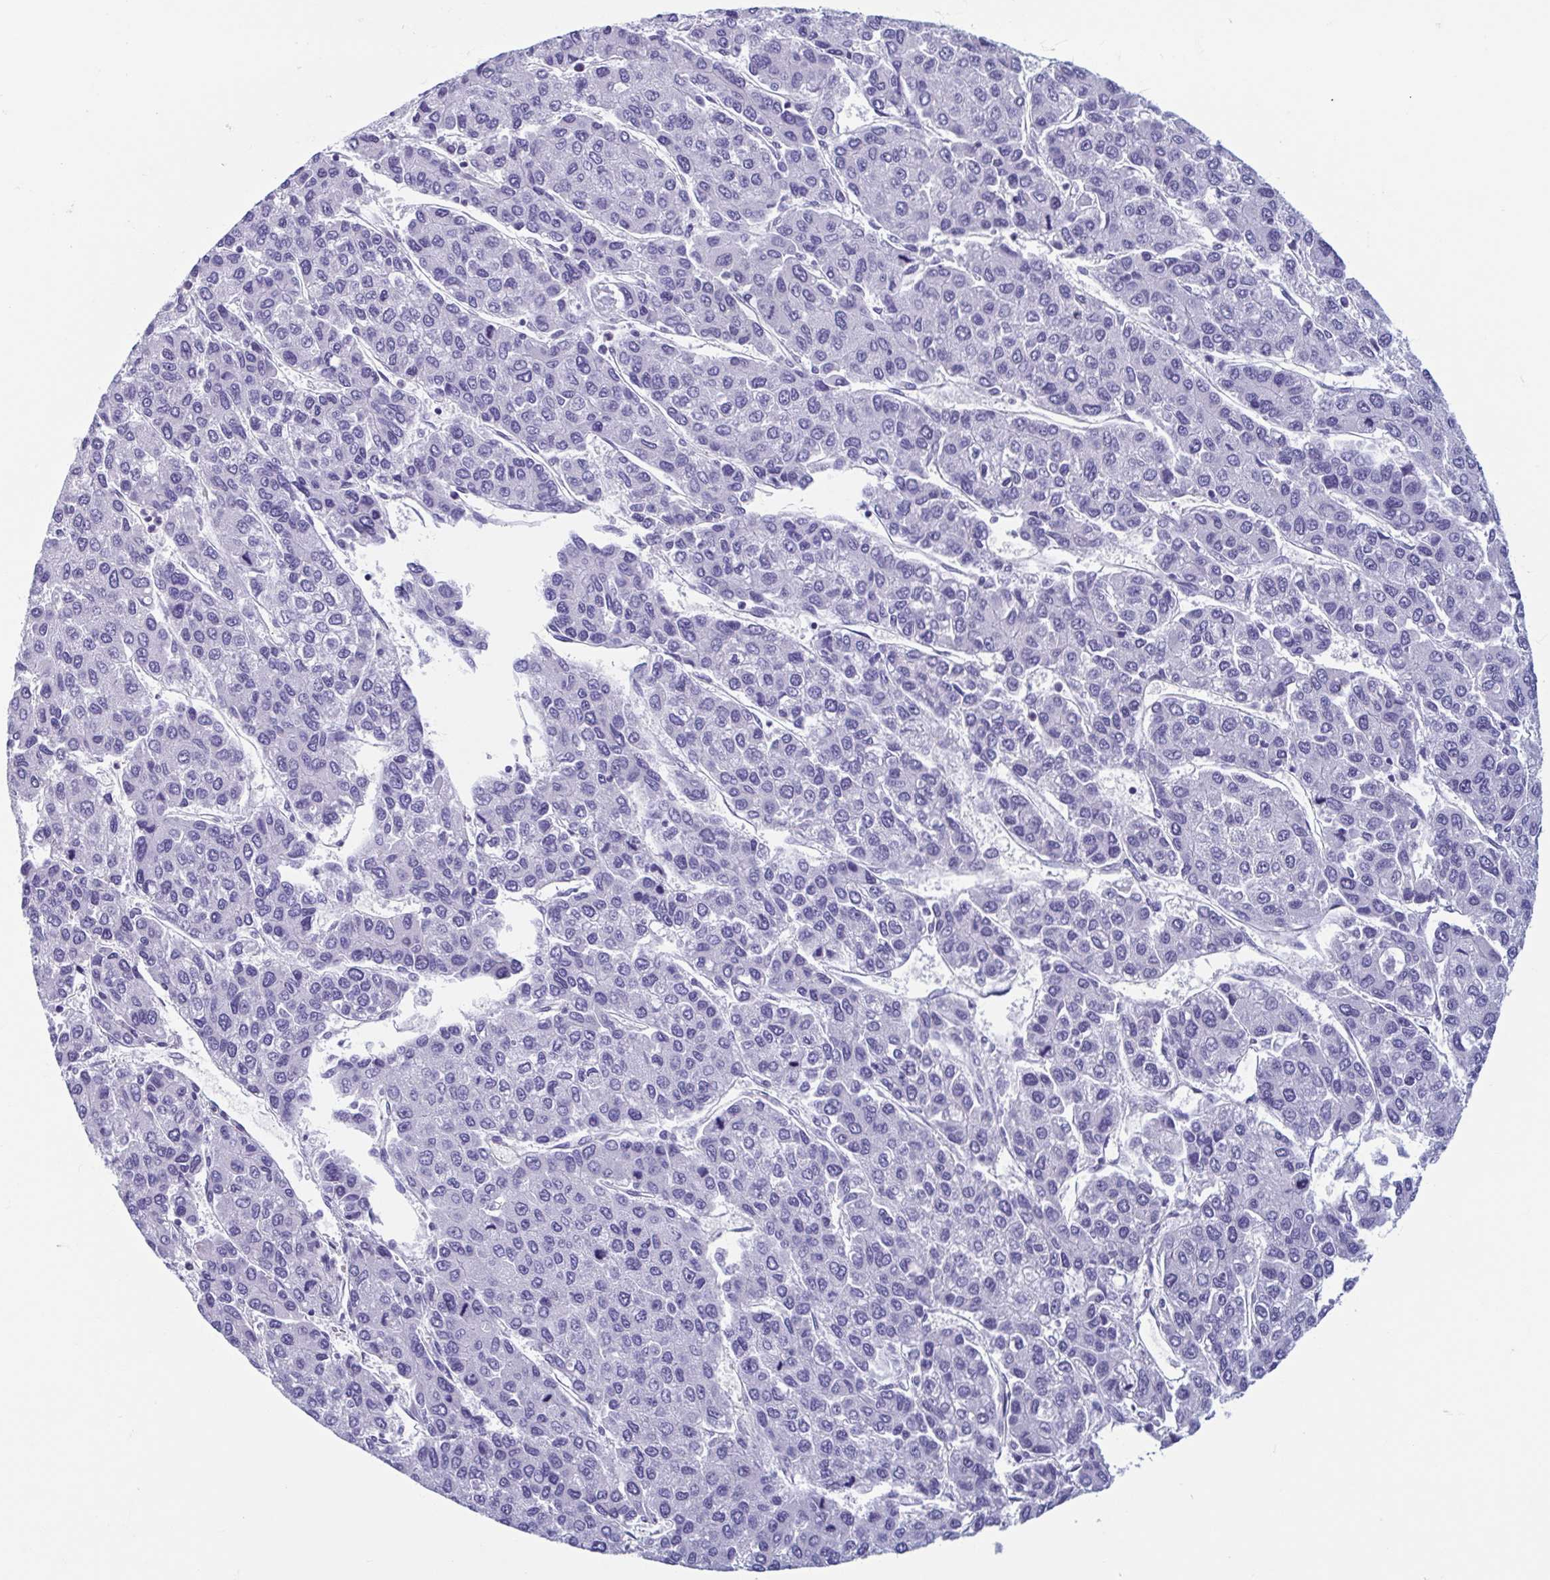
{"staining": {"intensity": "negative", "quantity": "none", "location": "none"}, "tissue": "liver cancer", "cell_type": "Tumor cells", "image_type": "cancer", "snomed": [{"axis": "morphology", "description": "Carcinoma, Hepatocellular, NOS"}, {"axis": "topography", "description": "Liver"}], "caption": "Tumor cells show no significant staining in liver cancer (hepatocellular carcinoma).", "gene": "MORC4", "patient": {"sex": "female", "age": 66}}